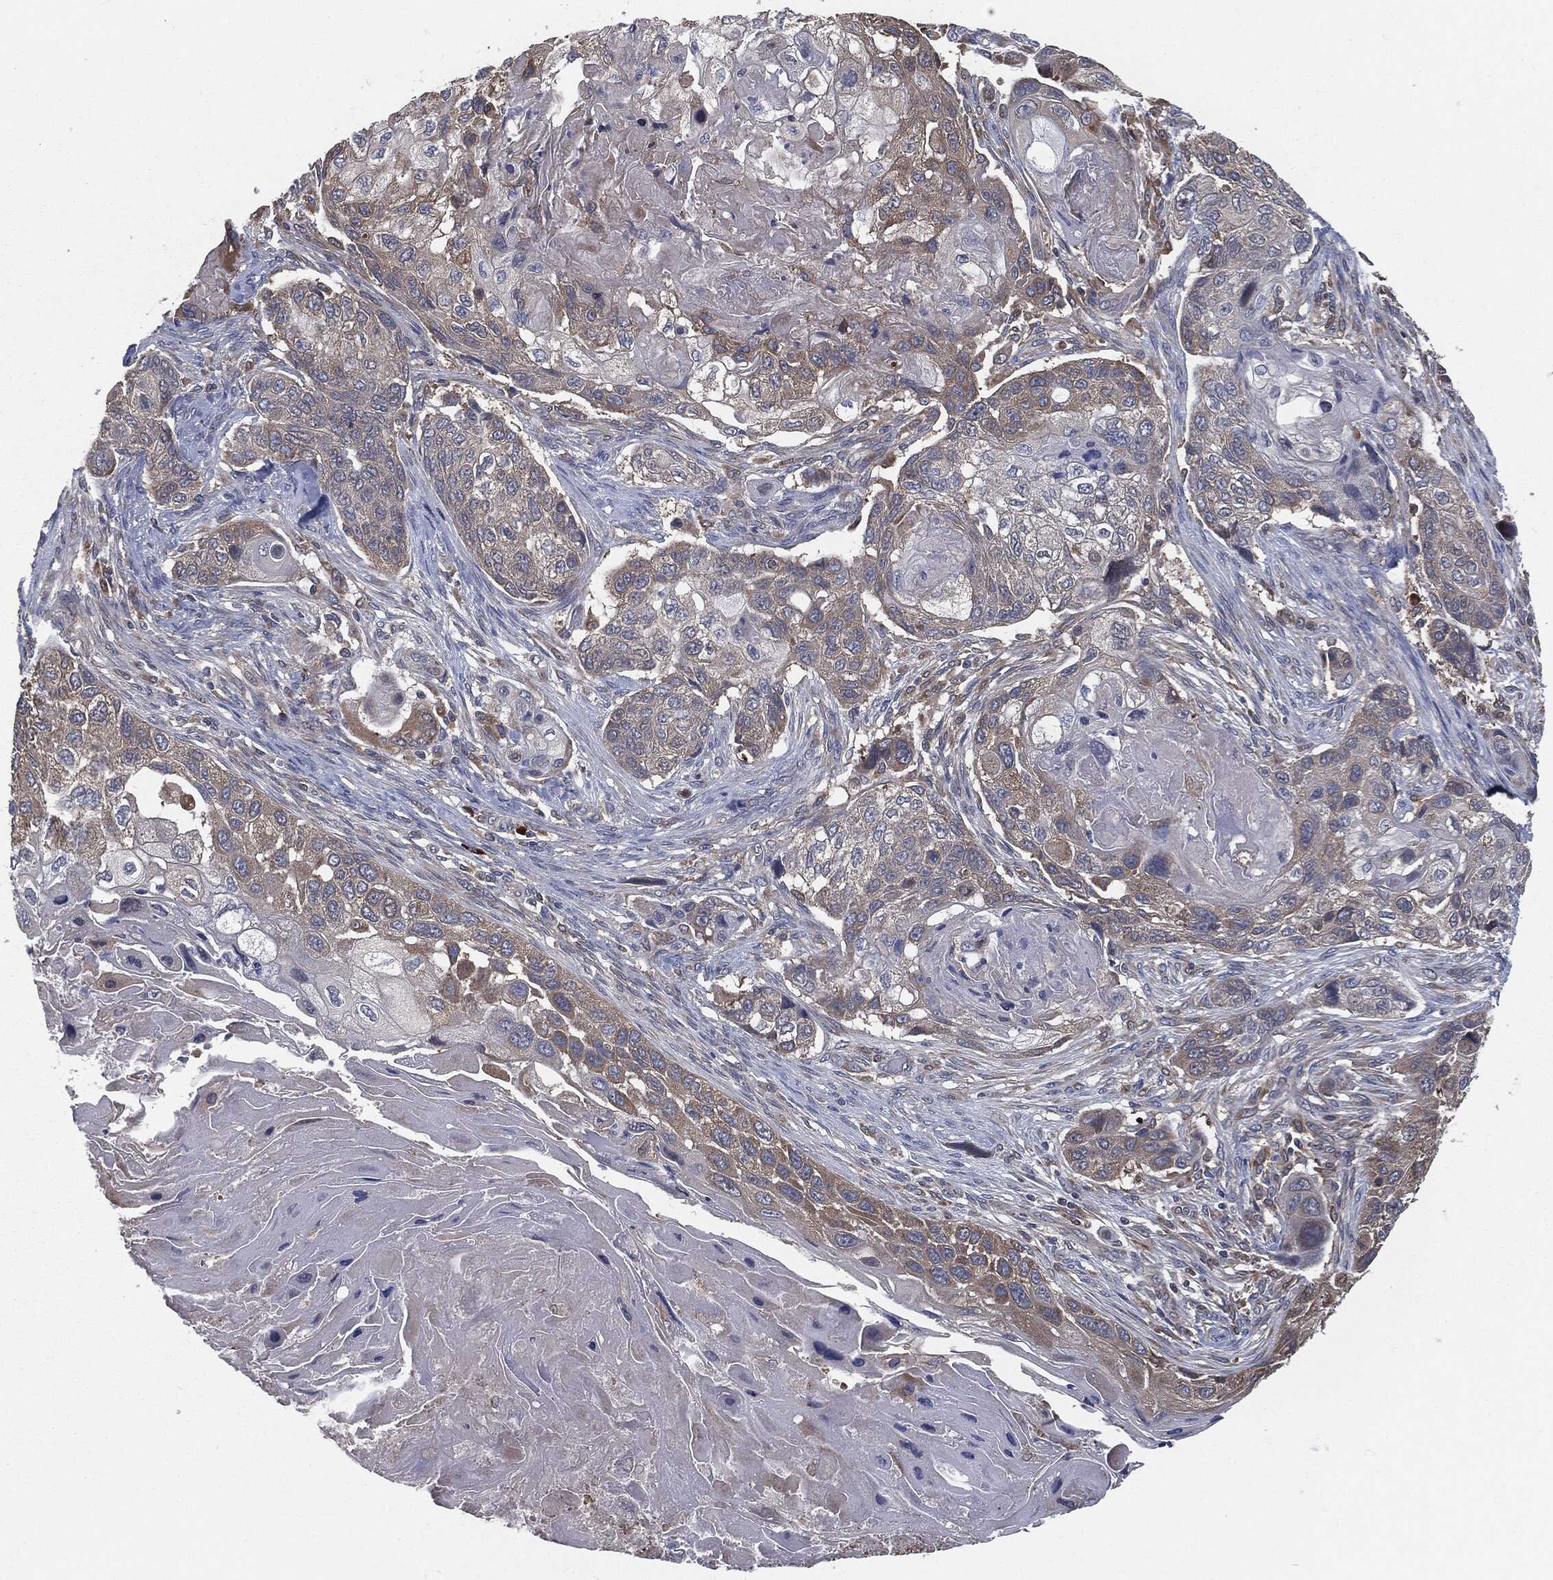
{"staining": {"intensity": "weak", "quantity": "25%-75%", "location": "cytoplasmic/membranous"}, "tissue": "lung cancer", "cell_type": "Tumor cells", "image_type": "cancer", "snomed": [{"axis": "morphology", "description": "Normal tissue, NOS"}, {"axis": "morphology", "description": "Squamous cell carcinoma, NOS"}, {"axis": "topography", "description": "Bronchus"}, {"axis": "topography", "description": "Lung"}], "caption": "Weak cytoplasmic/membranous staining is appreciated in approximately 25%-75% of tumor cells in lung cancer (squamous cell carcinoma).", "gene": "PRDX4", "patient": {"sex": "male", "age": 69}}